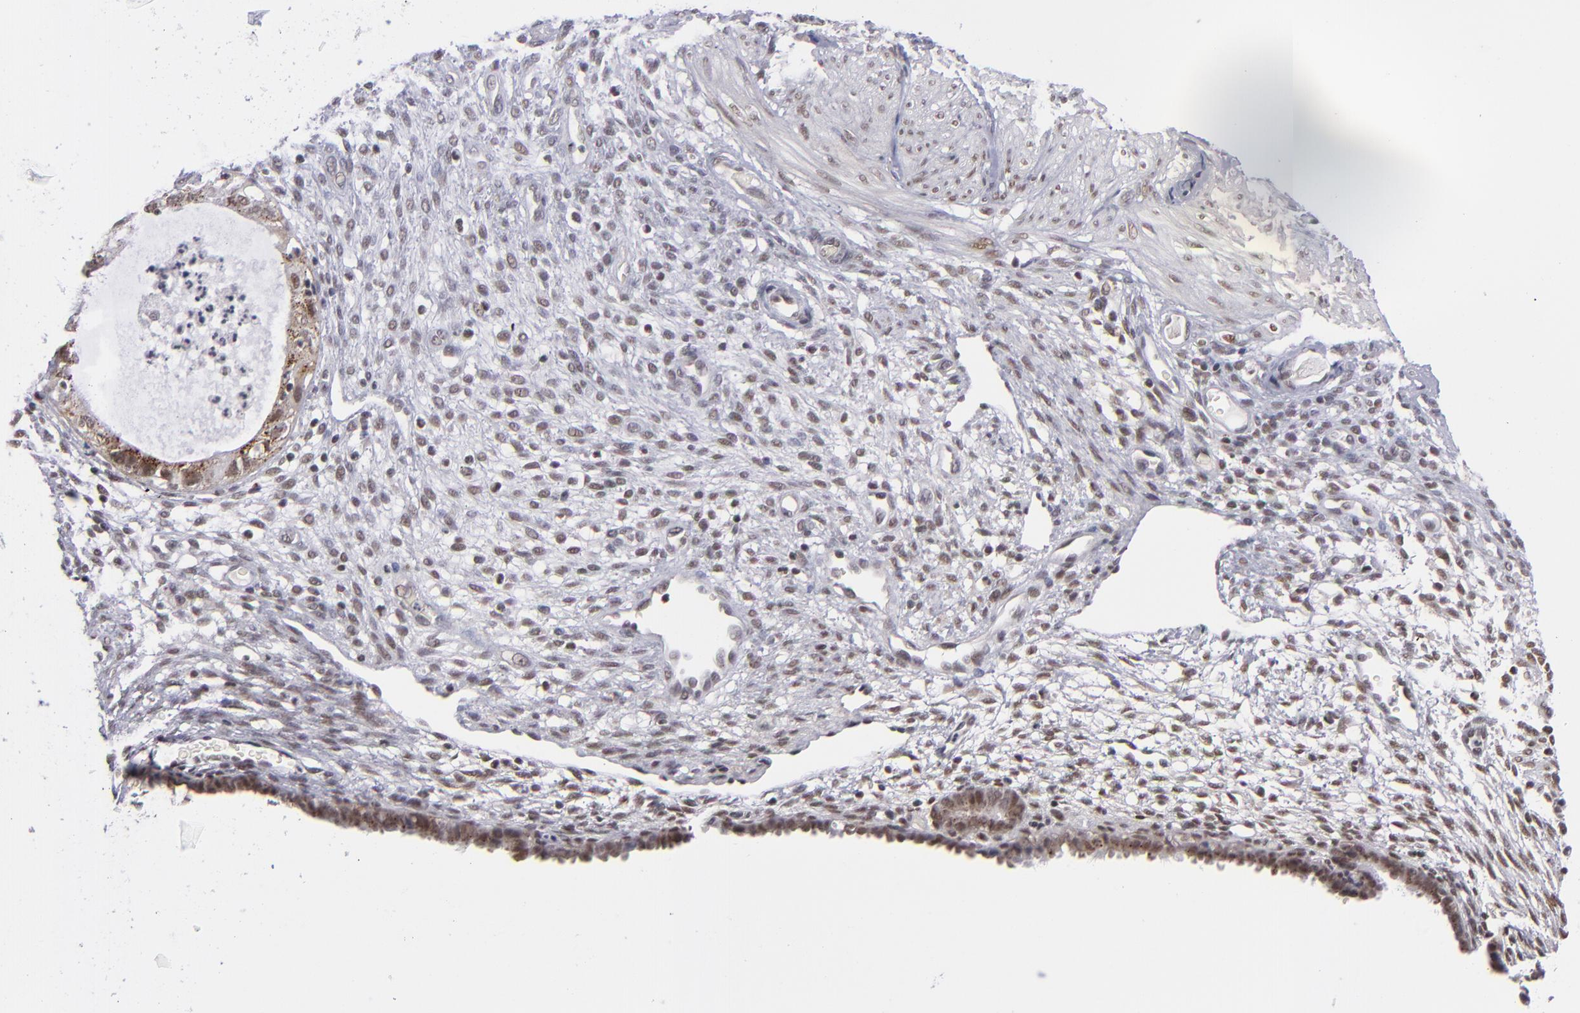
{"staining": {"intensity": "moderate", "quantity": ">75%", "location": "nuclear"}, "tissue": "endometrium", "cell_type": "Cells in endometrial stroma", "image_type": "normal", "snomed": [{"axis": "morphology", "description": "Normal tissue, NOS"}, {"axis": "topography", "description": "Endometrium"}], "caption": "Immunohistochemistry micrograph of unremarkable human endometrium stained for a protein (brown), which reveals medium levels of moderate nuclear staining in approximately >75% of cells in endometrial stroma.", "gene": "MLLT3", "patient": {"sex": "female", "age": 72}}